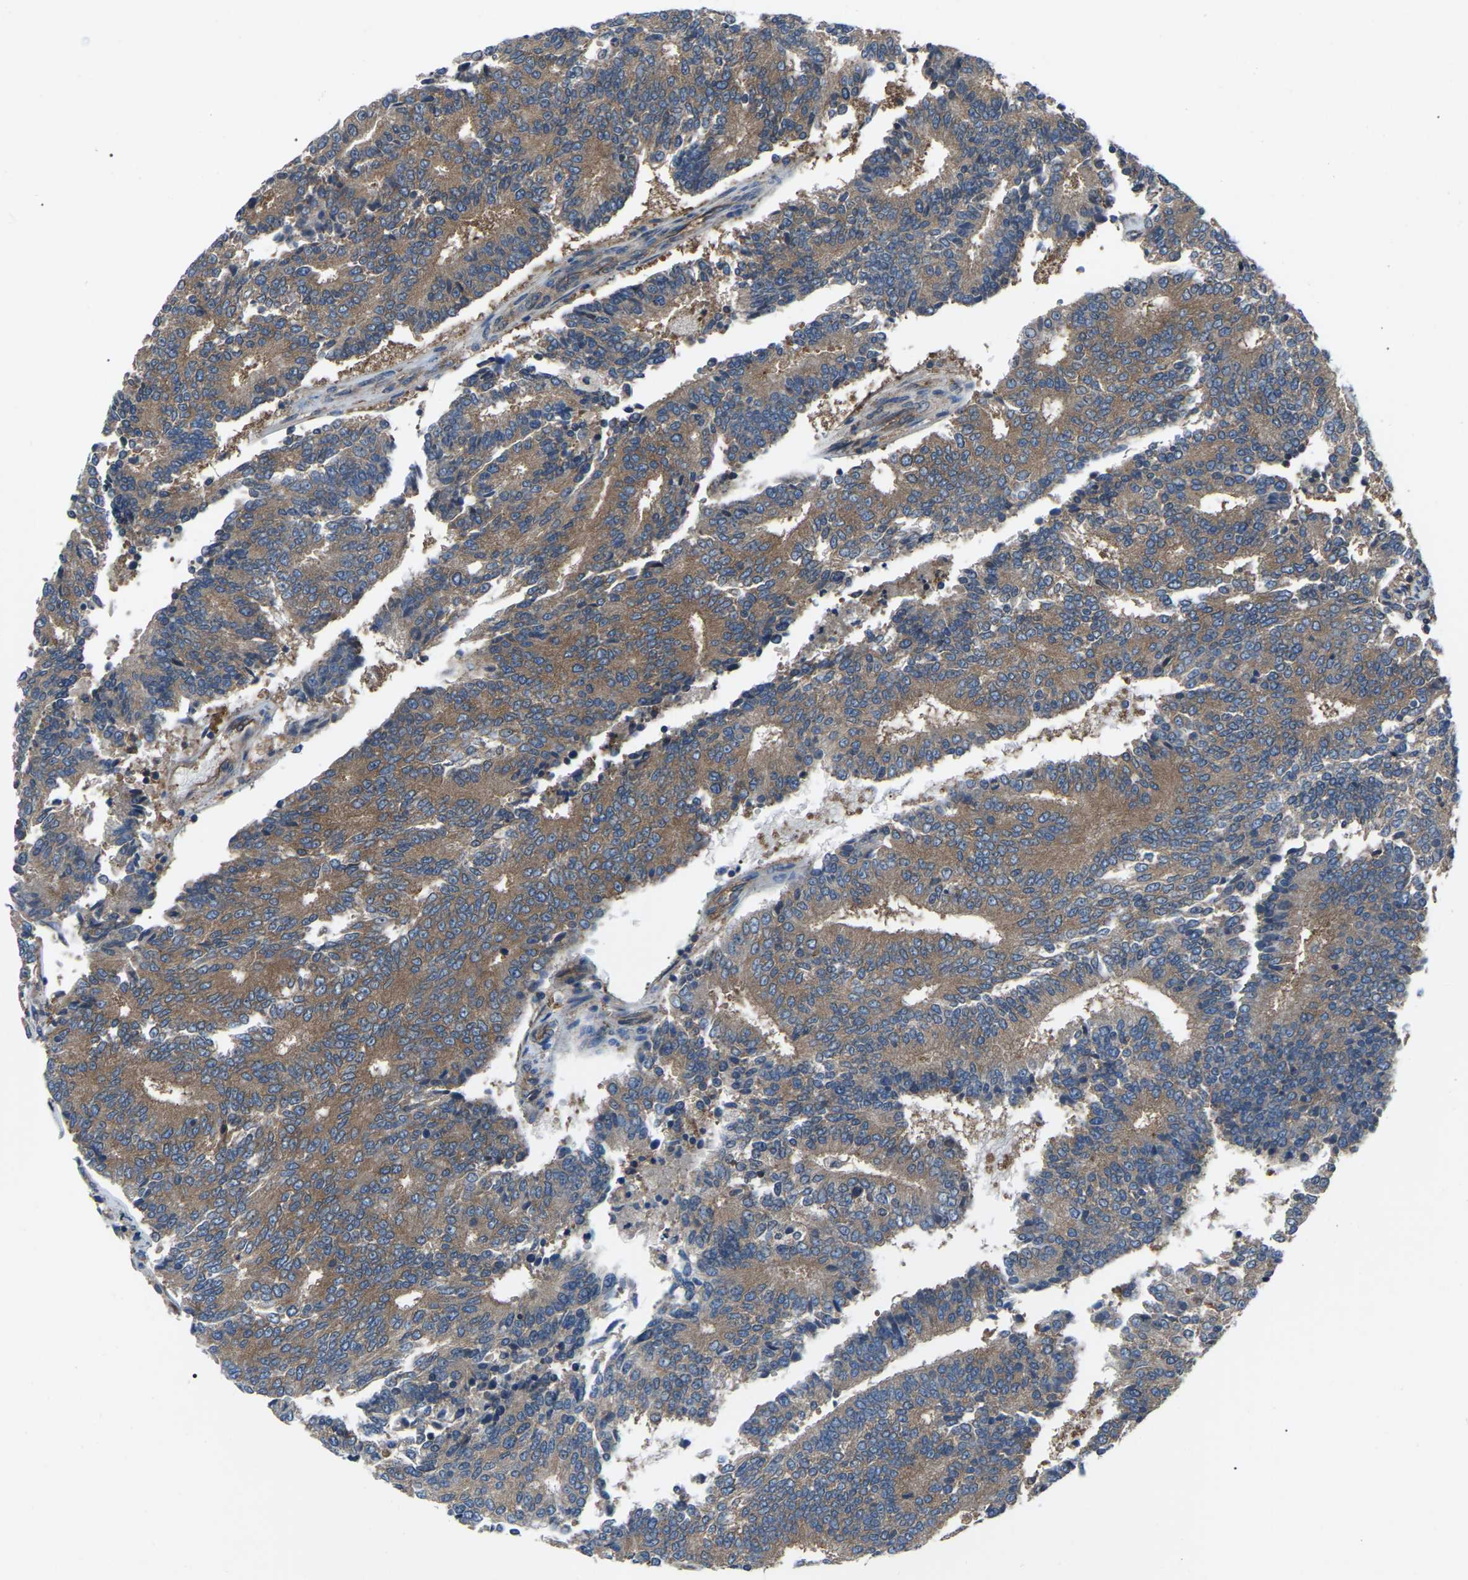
{"staining": {"intensity": "strong", "quantity": ">75%", "location": "cytoplasmic/membranous"}, "tissue": "prostate cancer", "cell_type": "Tumor cells", "image_type": "cancer", "snomed": [{"axis": "morphology", "description": "Normal tissue, NOS"}, {"axis": "morphology", "description": "Adenocarcinoma, High grade"}, {"axis": "topography", "description": "Prostate"}, {"axis": "topography", "description": "Seminal veicle"}], "caption": "The micrograph exhibits a brown stain indicating the presence of a protein in the cytoplasmic/membranous of tumor cells in prostate cancer (adenocarcinoma (high-grade)). The staining was performed using DAB, with brown indicating positive protein expression. Nuclei are stained blue with hematoxylin.", "gene": "AIMP1", "patient": {"sex": "male", "age": 55}}